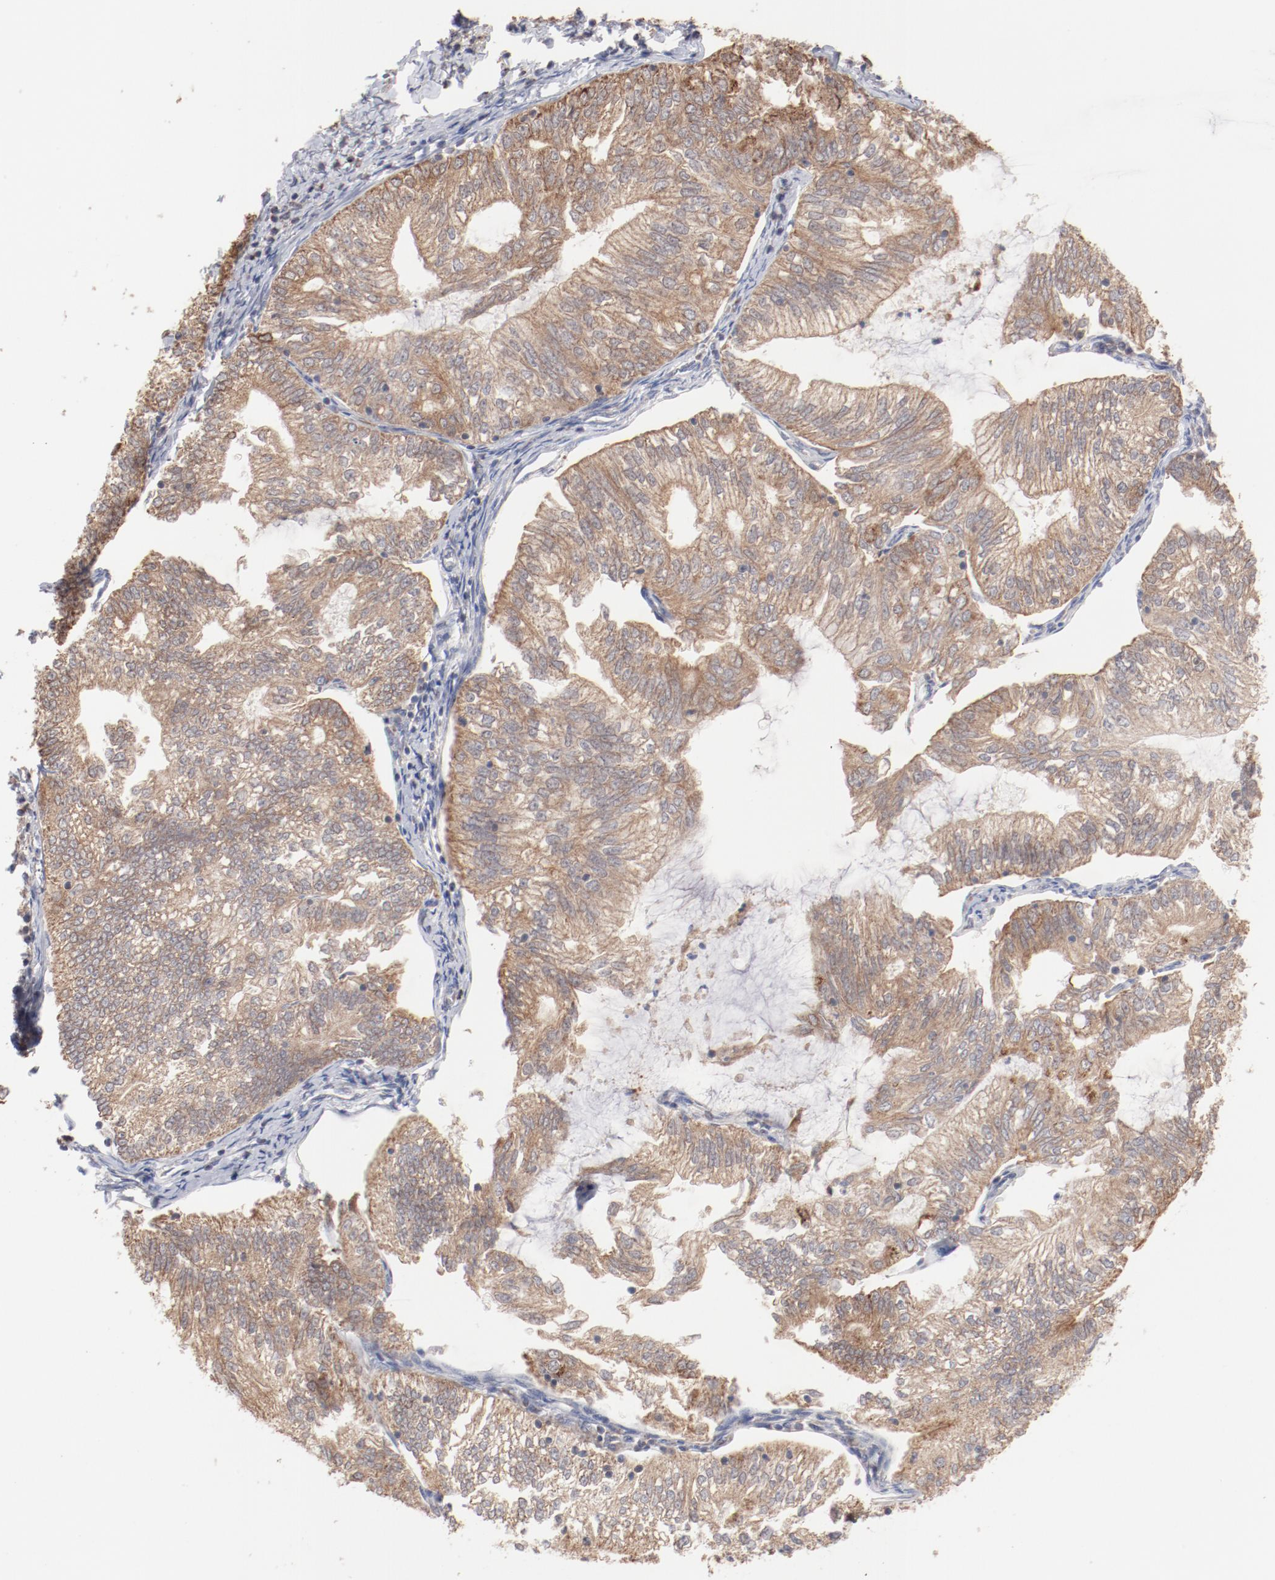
{"staining": {"intensity": "moderate", "quantity": ">75%", "location": "cytoplasmic/membranous"}, "tissue": "endometrial cancer", "cell_type": "Tumor cells", "image_type": "cancer", "snomed": [{"axis": "morphology", "description": "Adenocarcinoma, NOS"}, {"axis": "topography", "description": "Endometrium"}], "caption": "Endometrial adenocarcinoma stained for a protein shows moderate cytoplasmic/membranous positivity in tumor cells. (IHC, brightfield microscopy, high magnification).", "gene": "PPFIBP2", "patient": {"sex": "female", "age": 69}}